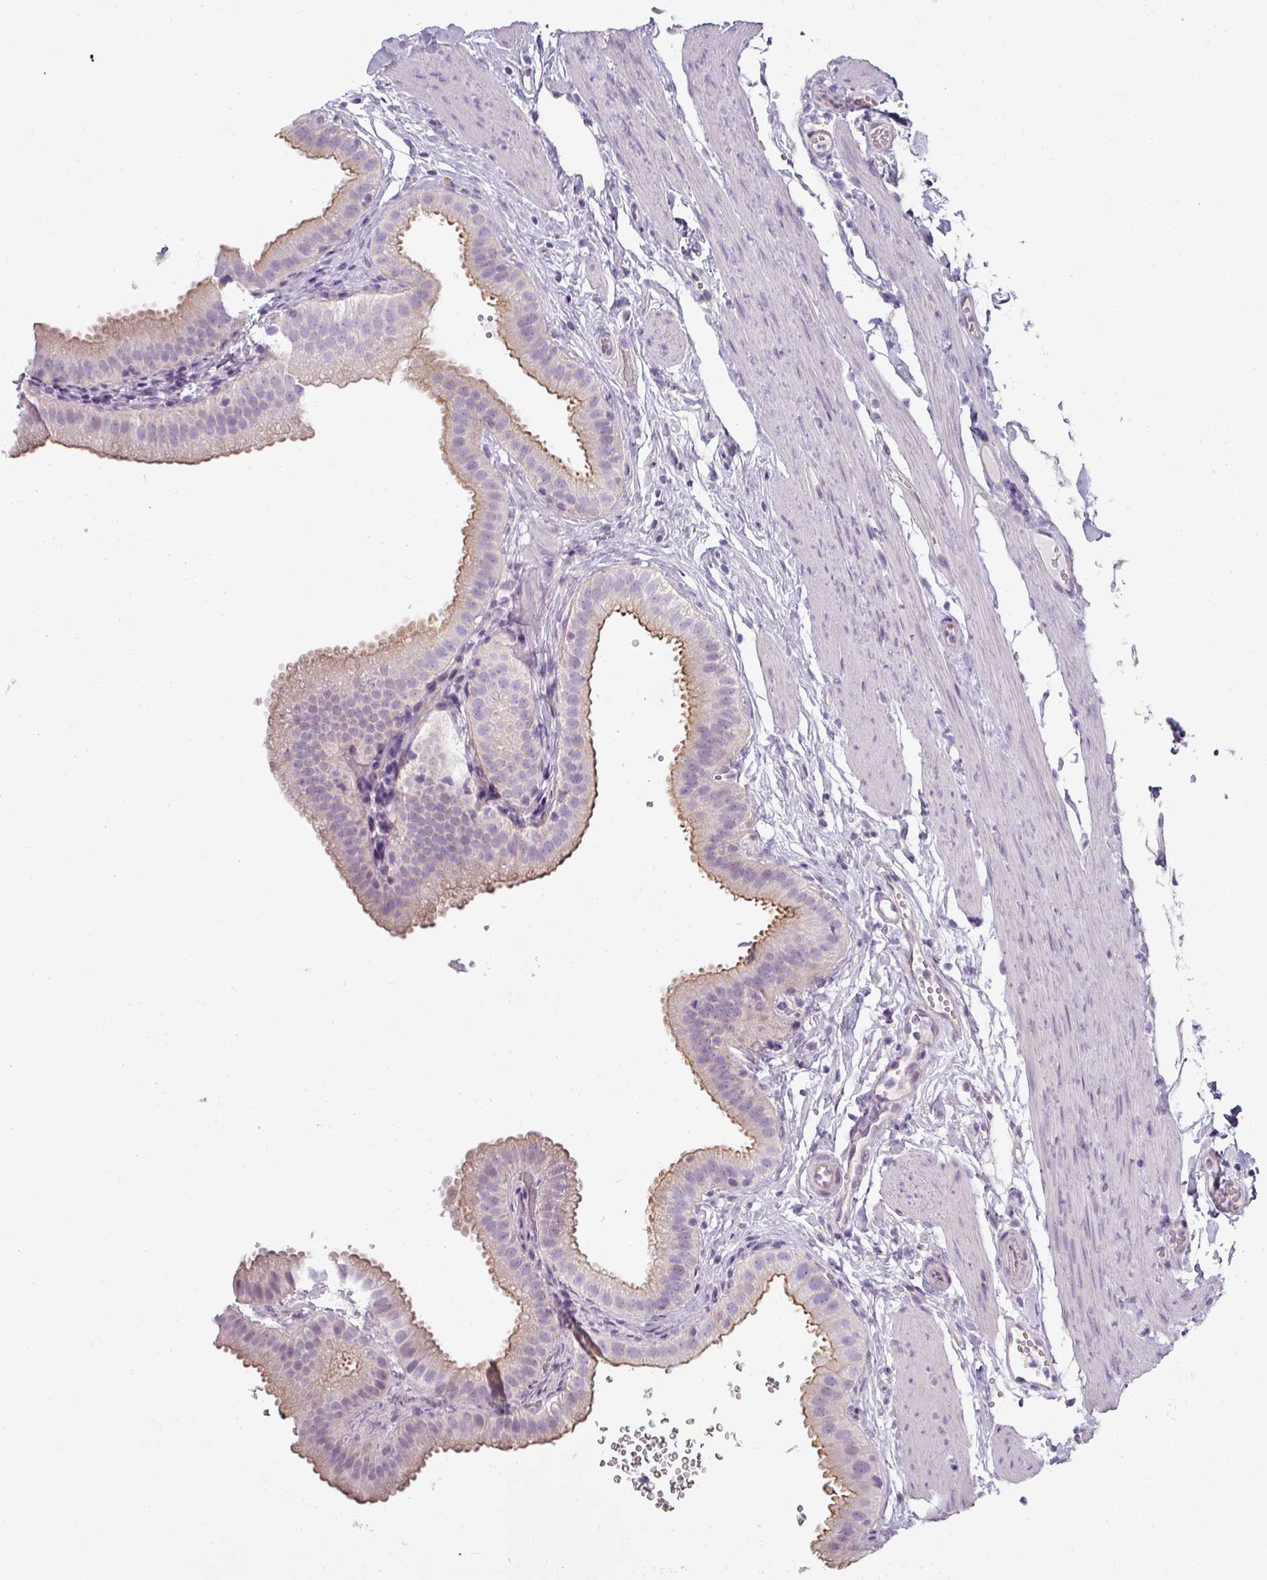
{"staining": {"intensity": "weak", "quantity": "25%-75%", "location": "cytoplasmic/membranous"}, "tissue": "gallbladder", "cell_type": "Glandular cells", "image_type": "normal", "snomed": [{"axis": "morphology", "description": "Normal tissue, NOS"}, {"axis": "topography", "description": "Gallbladder"}], "caption": "A brown stain shows weak cytoplasmic/membranous expression of a protein in glandular cells of normal gallbladder. (Brightfield microscopy of DAB IHC at high magnification).", "gene": "ASB1", "patient": {"sex": "female", "age": 61}}